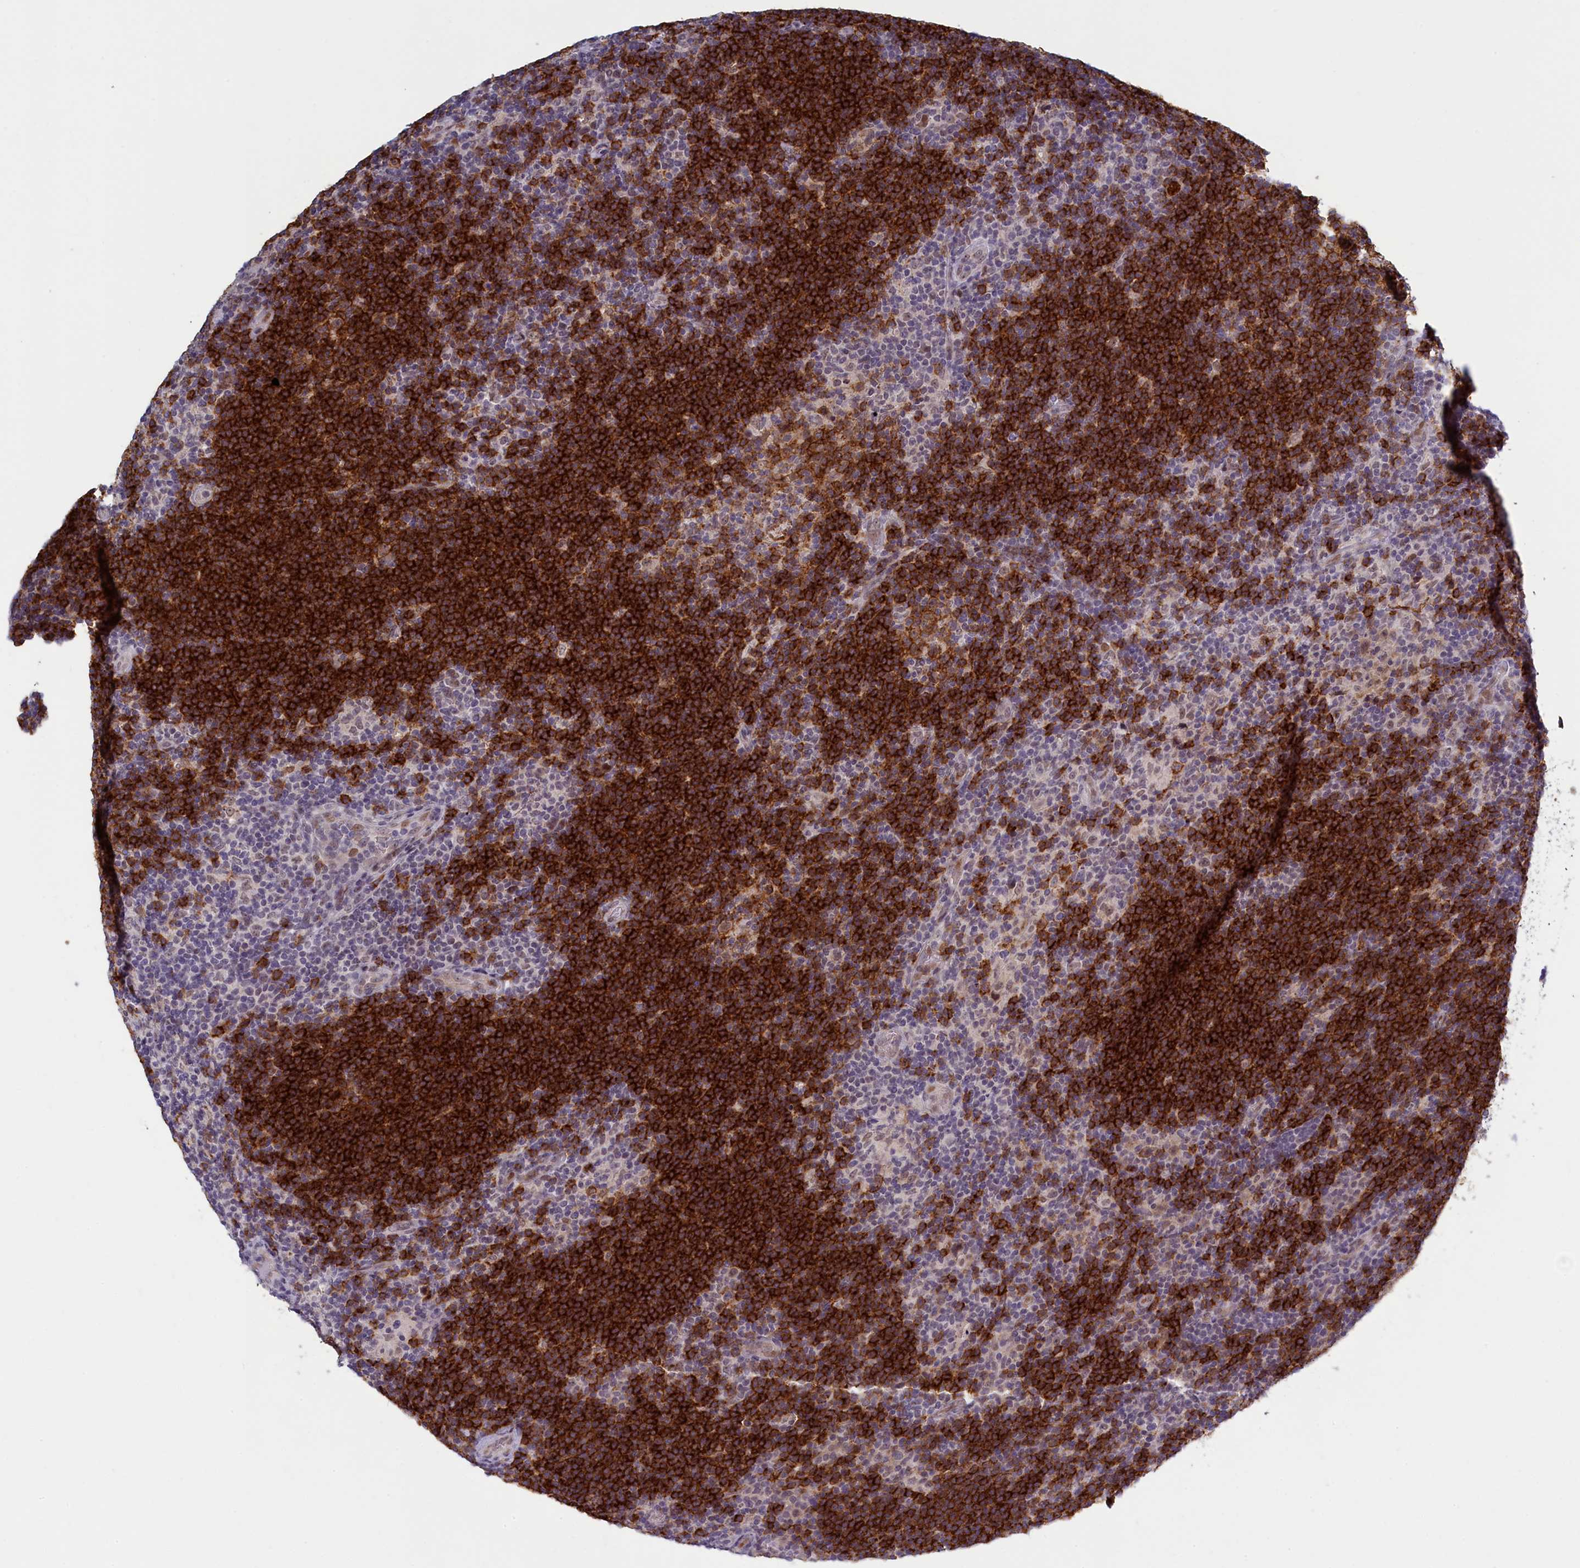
{"staining": {"intensity": "weak", "quantity": "25%-75%", "location": "nuclear"}, "tissue": "lymphoma", "cell_type": "Tumor cells", "image_type": "cancer", "snomed": [{"axis": "morphology", "description": "Hodgkin's disease, NOS"}, {"axis": "topography", "description": "Lymph node"}], "caption": "Immunohistochemistry (IHC) histopathology image of neoplastic tissue: human Hodgkin's disease stained using immunohistochemistry (IHC) exhibits low levels of weak protein expression localized specifically in the nuclear of tumor cells, appearing as a nuclear brown color.", "gene": "ATF7IP2", "patient": {"sex": "female", "age": 57}}